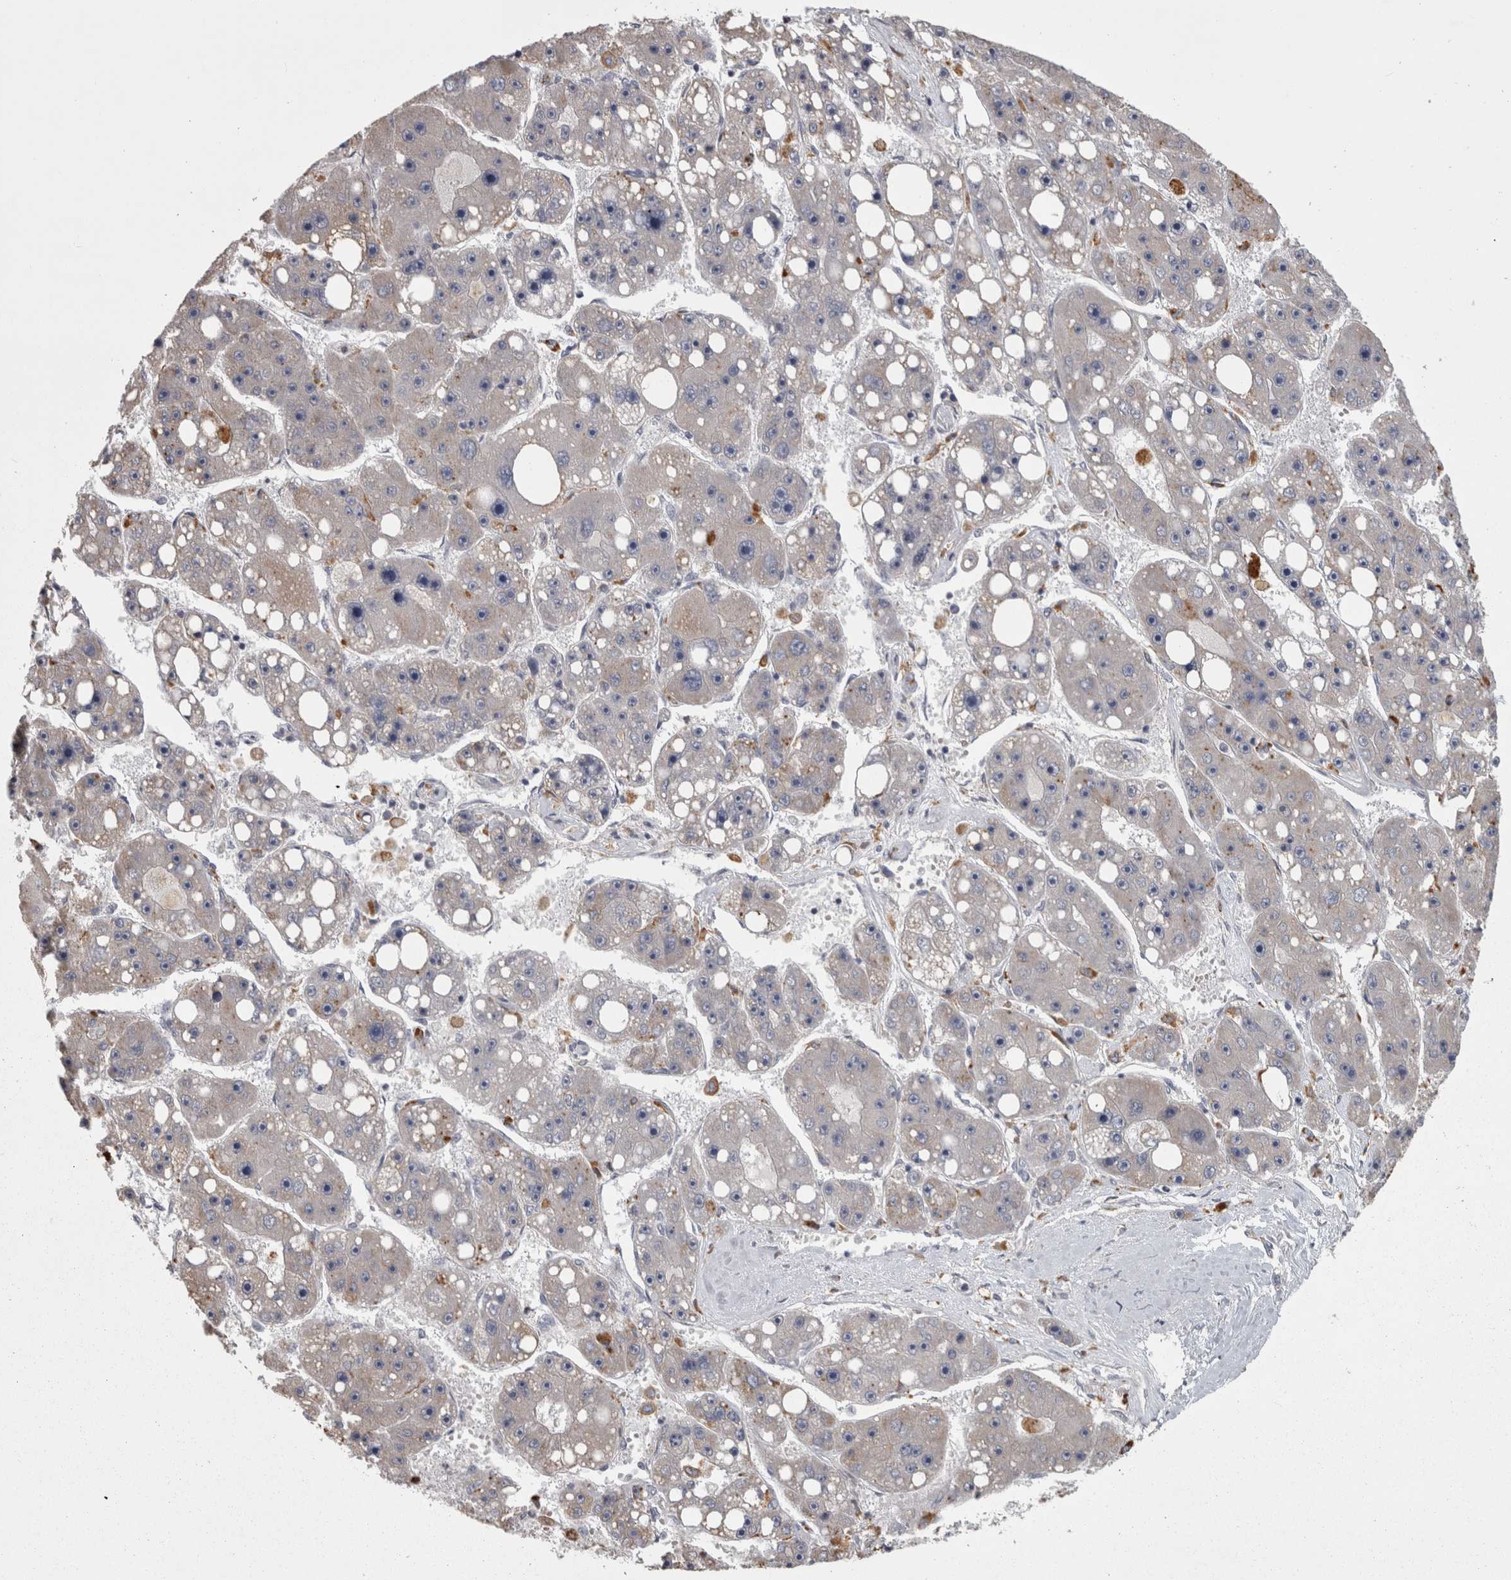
{"staining": {"intensity": "negative", "quantity": "none", "location": "none"}, "tissue": "liver cancer", "cell_type": "Tumor cells", "image_type": "cancer", "snomed": [{"axis": "morphology", "description": "Carcinoma, Hepatocellular, NOS"}, {"axis": "topography", "description": "Liver"}], "caption": "A micrograph of liver cancer (hepatocellular carcinoma) stained for a protein shows no brown staining in tumor cells.", "gene": "PRKCI", "patient": {"sex": "female", "age": 61}}